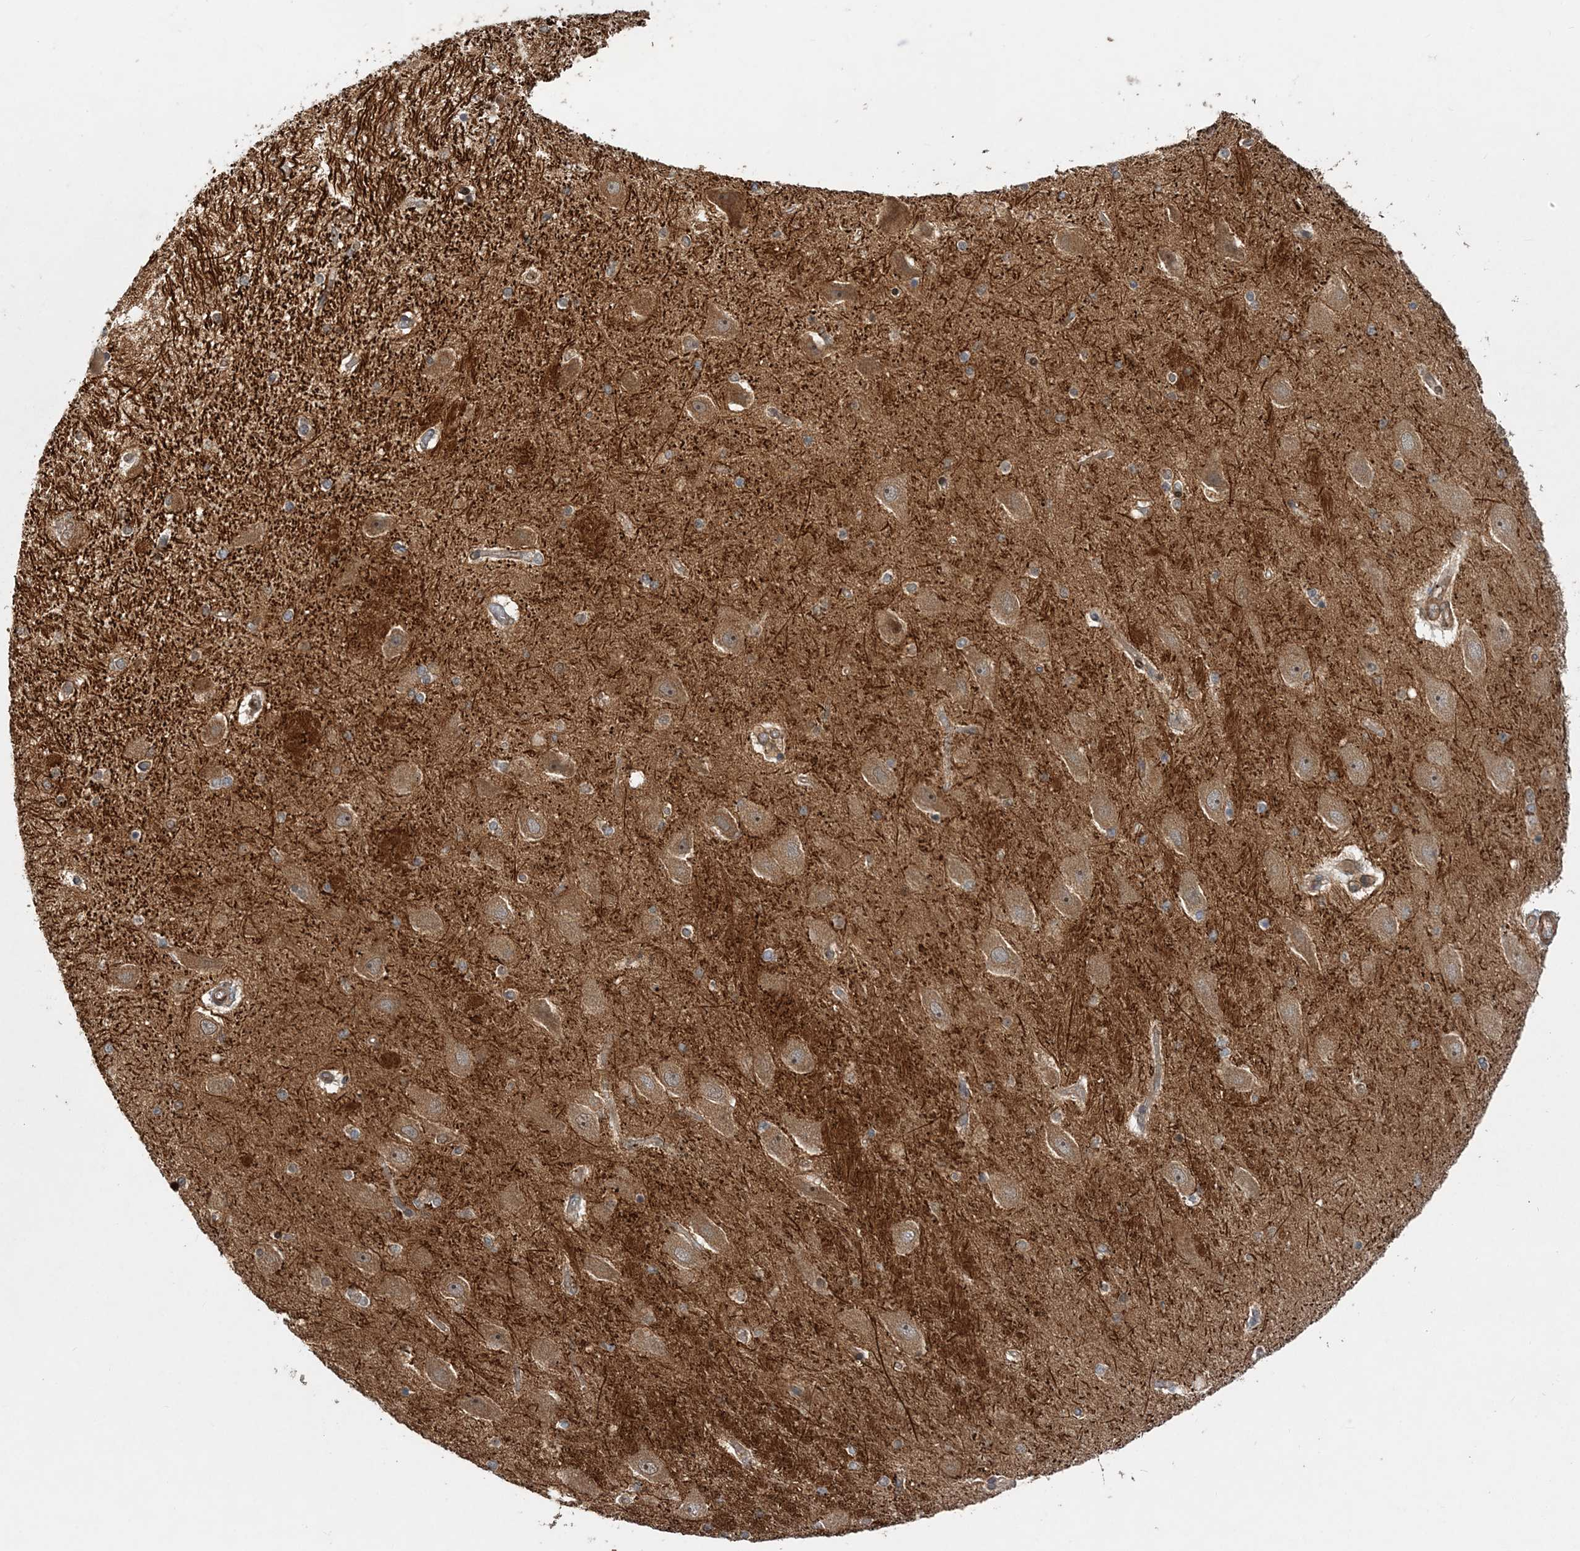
{"staining": {"intensity": "moderate", "quantity": "<25%", "location": "cytoplasmic/membranous"}, "tissue": "hippocampus", "cell_type": "Glial cells", "image_type": "normal", "snomed": [{"axis": "morphology", "description": "Normal tissue, NOS"}, {"axis": "topography", "description": "Hippocampus"}], "caption": "A photomicrograph of hippocampus stained for a protein demonstrates moderate cytoplasmic/membranous brown staining in glial cells.", "gene": "GEMIN5", "patient": {"sex": "female", "age": 54}}